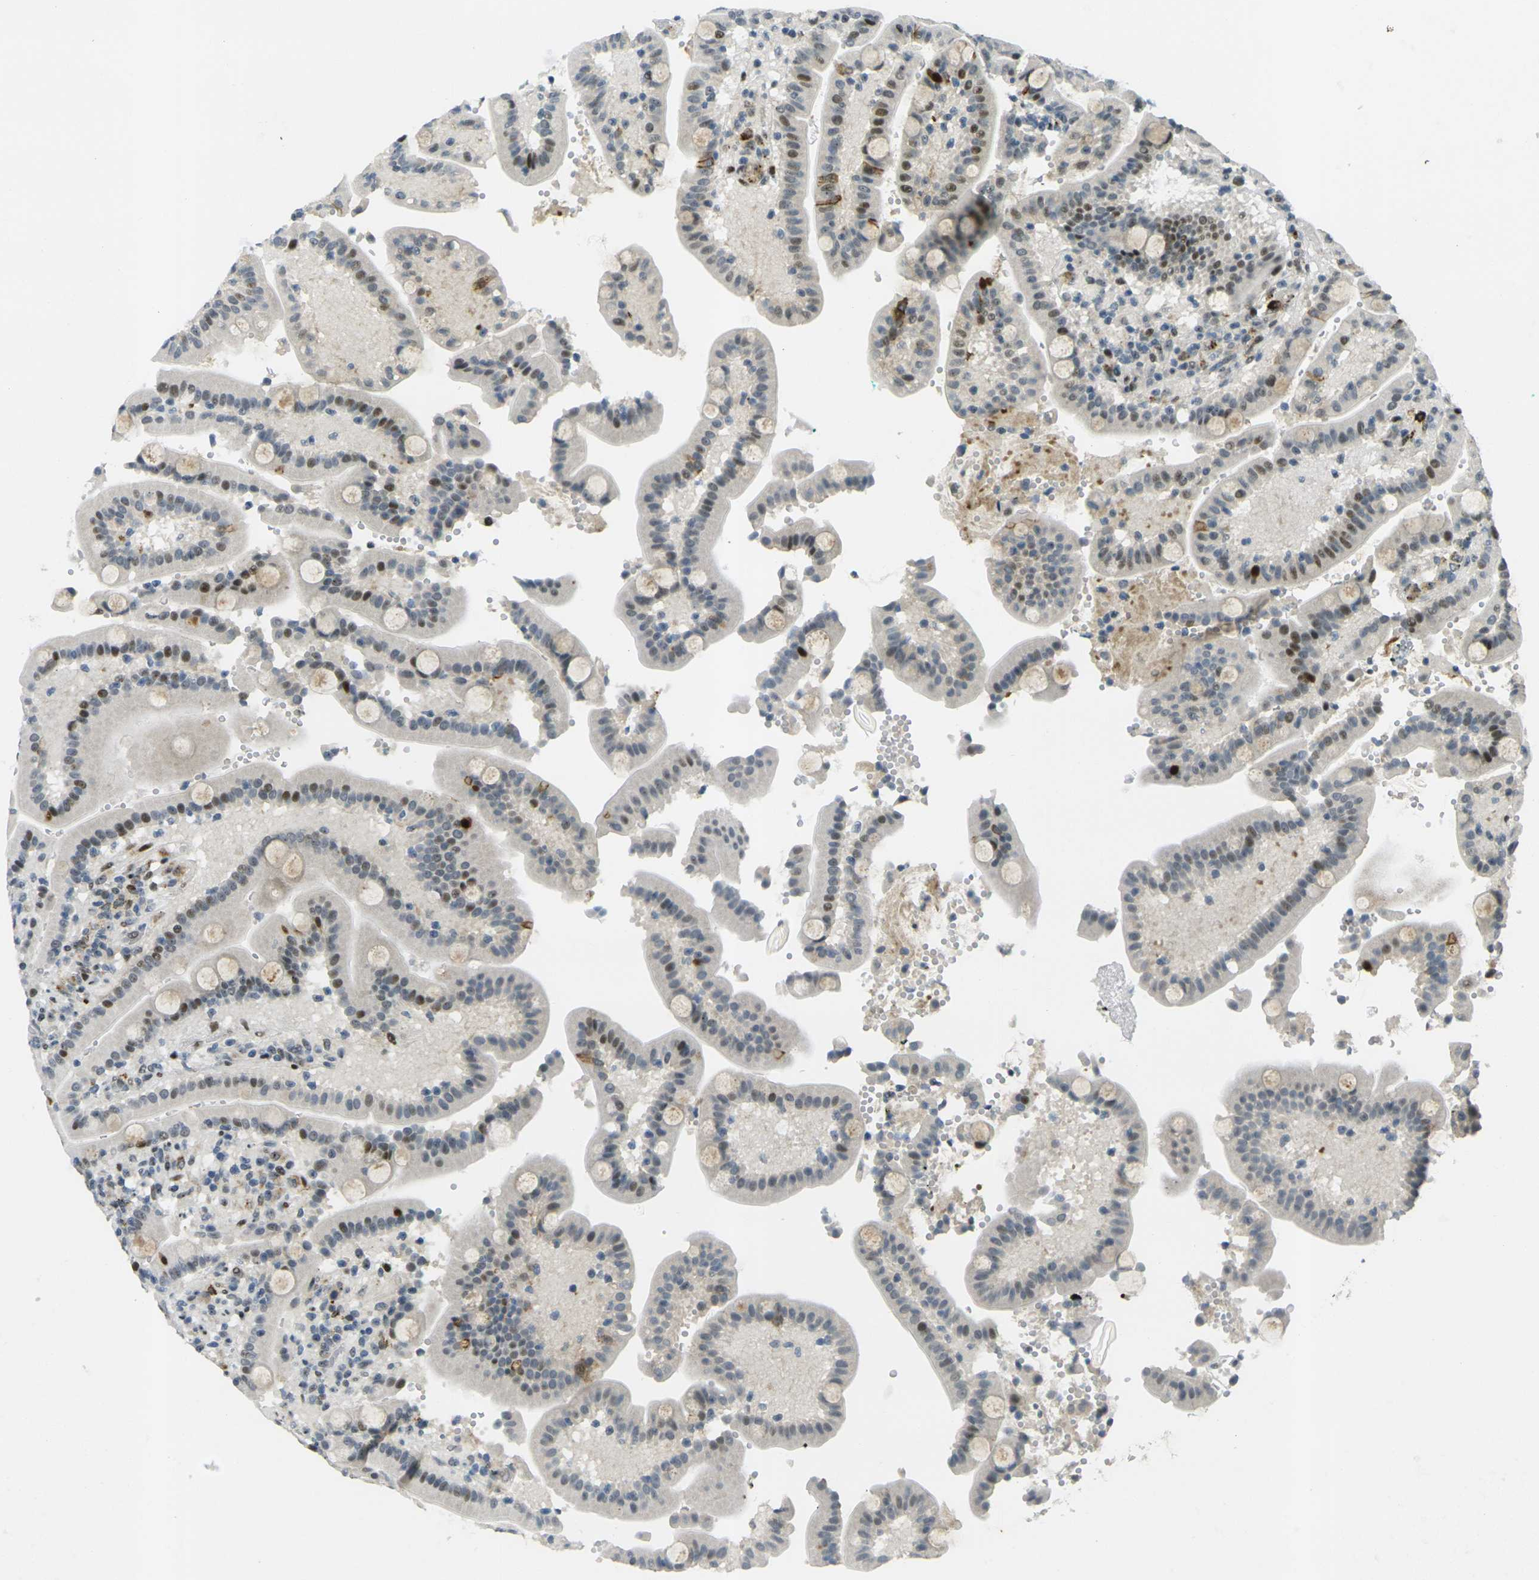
{"staining": {"intensity": "strong", "quantity": "25%-75%", "location": "cytoplasmic/membranous,nuclear"}, "tissue": "duodenum", "cell_type": "Glandular cells", "image_type": "normal", "snomed": [{"axis": "morphology", "description": "Normal tissue, NOS"}, {"axis": "topography", "description": "Small intestine, NOS"}], "caption": "Immunohistochemistry image of normal human duodenum stained for a protein (brown), which shows high levels of strong cytoplasmic/membranous,nuclear staining in approximately 25%-75% of glandular cells.", "gene": "UBE2C", "patient": {"sex": "female", "age": 71}}